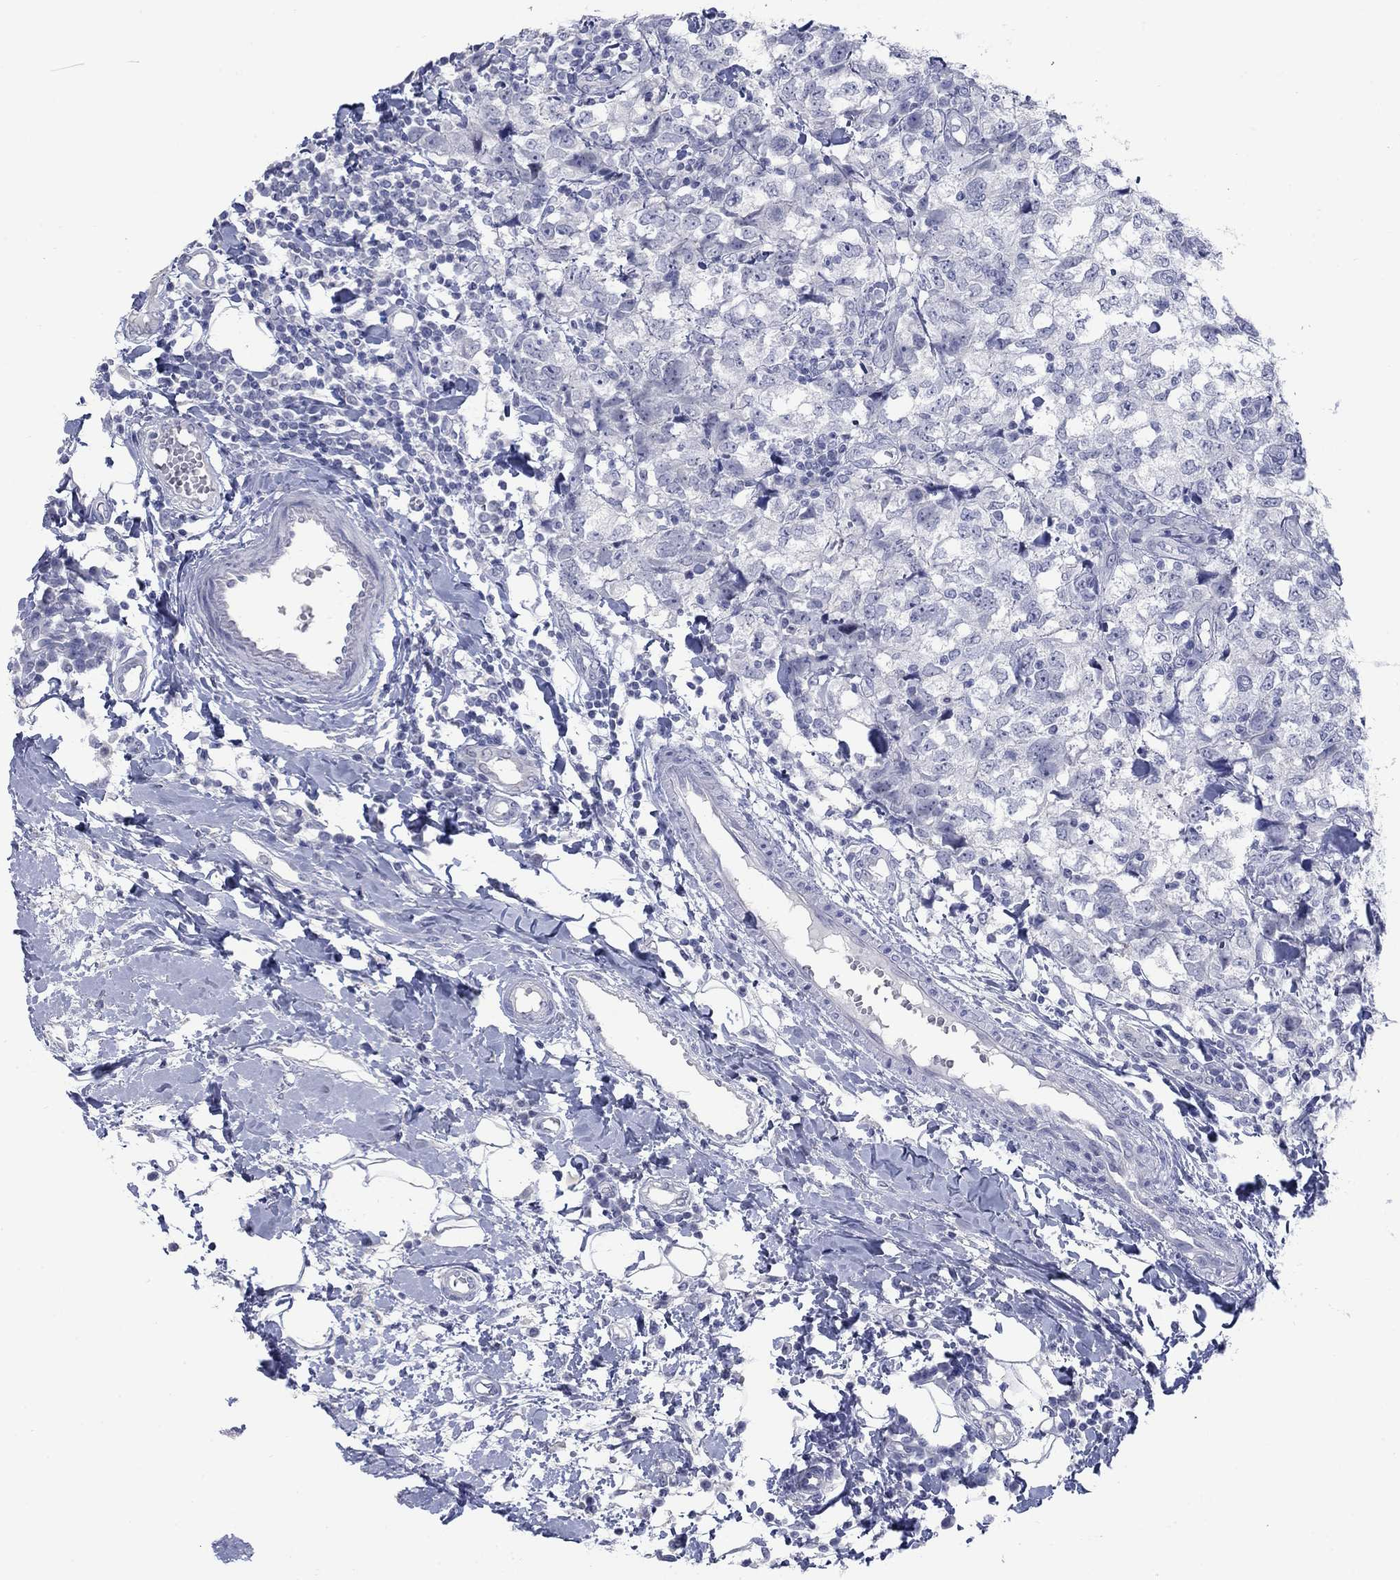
{"staining": {"intensity": "negative", "quantity": "none", "location": "none"}, "tissue": "breast cancer", "cell_type": "Tumor cells", "image_type": "cancer", "snomed": [{"axis": "morphology", "description": "Duct carcinoma"}, {"axis": "topography", "description": "Breast"}], "caption": "This is a micrograph of immunohistochemistry (IHC) staining of breast invasive ductal carcinoma, which shows no staining in tumor cells.", "gene": "ATP6V1G2", "patient": {"sex": "female", "age": 30}}